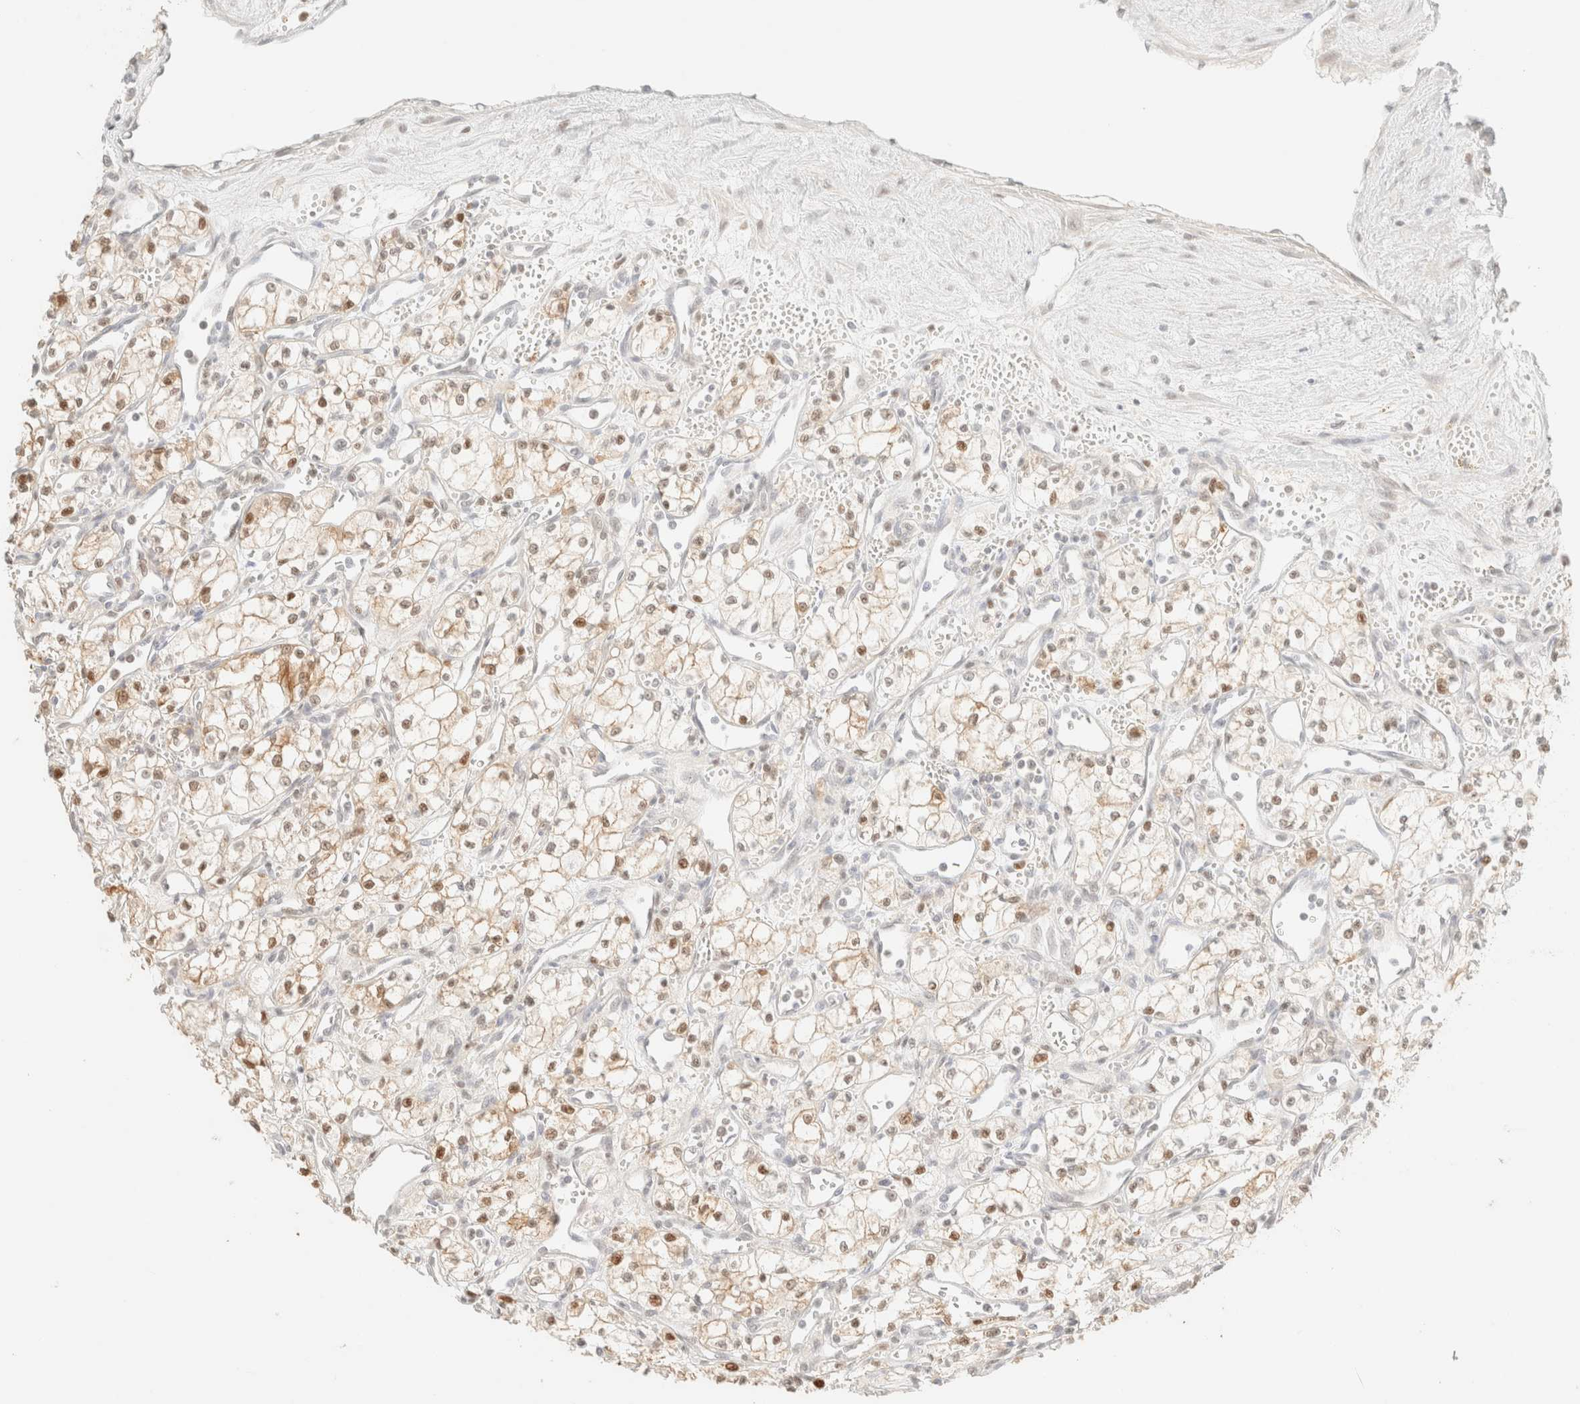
{"staining": {"intensity": "weak", "quantity": ">75%", "location": "cytoplasmic/membranous,nuclear"}, "tissue": "renal cancer", "cell_type": "Tumor cells", "image_type": "cancer", "snomed": [{"axis": "morphology", "description": "Adenocarcinoma, NOS"}, {"axis": "topography", "description": "Kidney"}], "caption": "Immunohistochemistry (DAB) staining of human renal adenocarcinoma exhibits weak cytoplasmic/membranous and nuclear protein staining in approximately >75% of tumor cells. The staining is performed using DAB brown chromogen to label protein expression. The nuclei are counter-stained blue using hematoxylin.", "gene": "TSR1", "patient": {"sex": "male", "age": 59}}